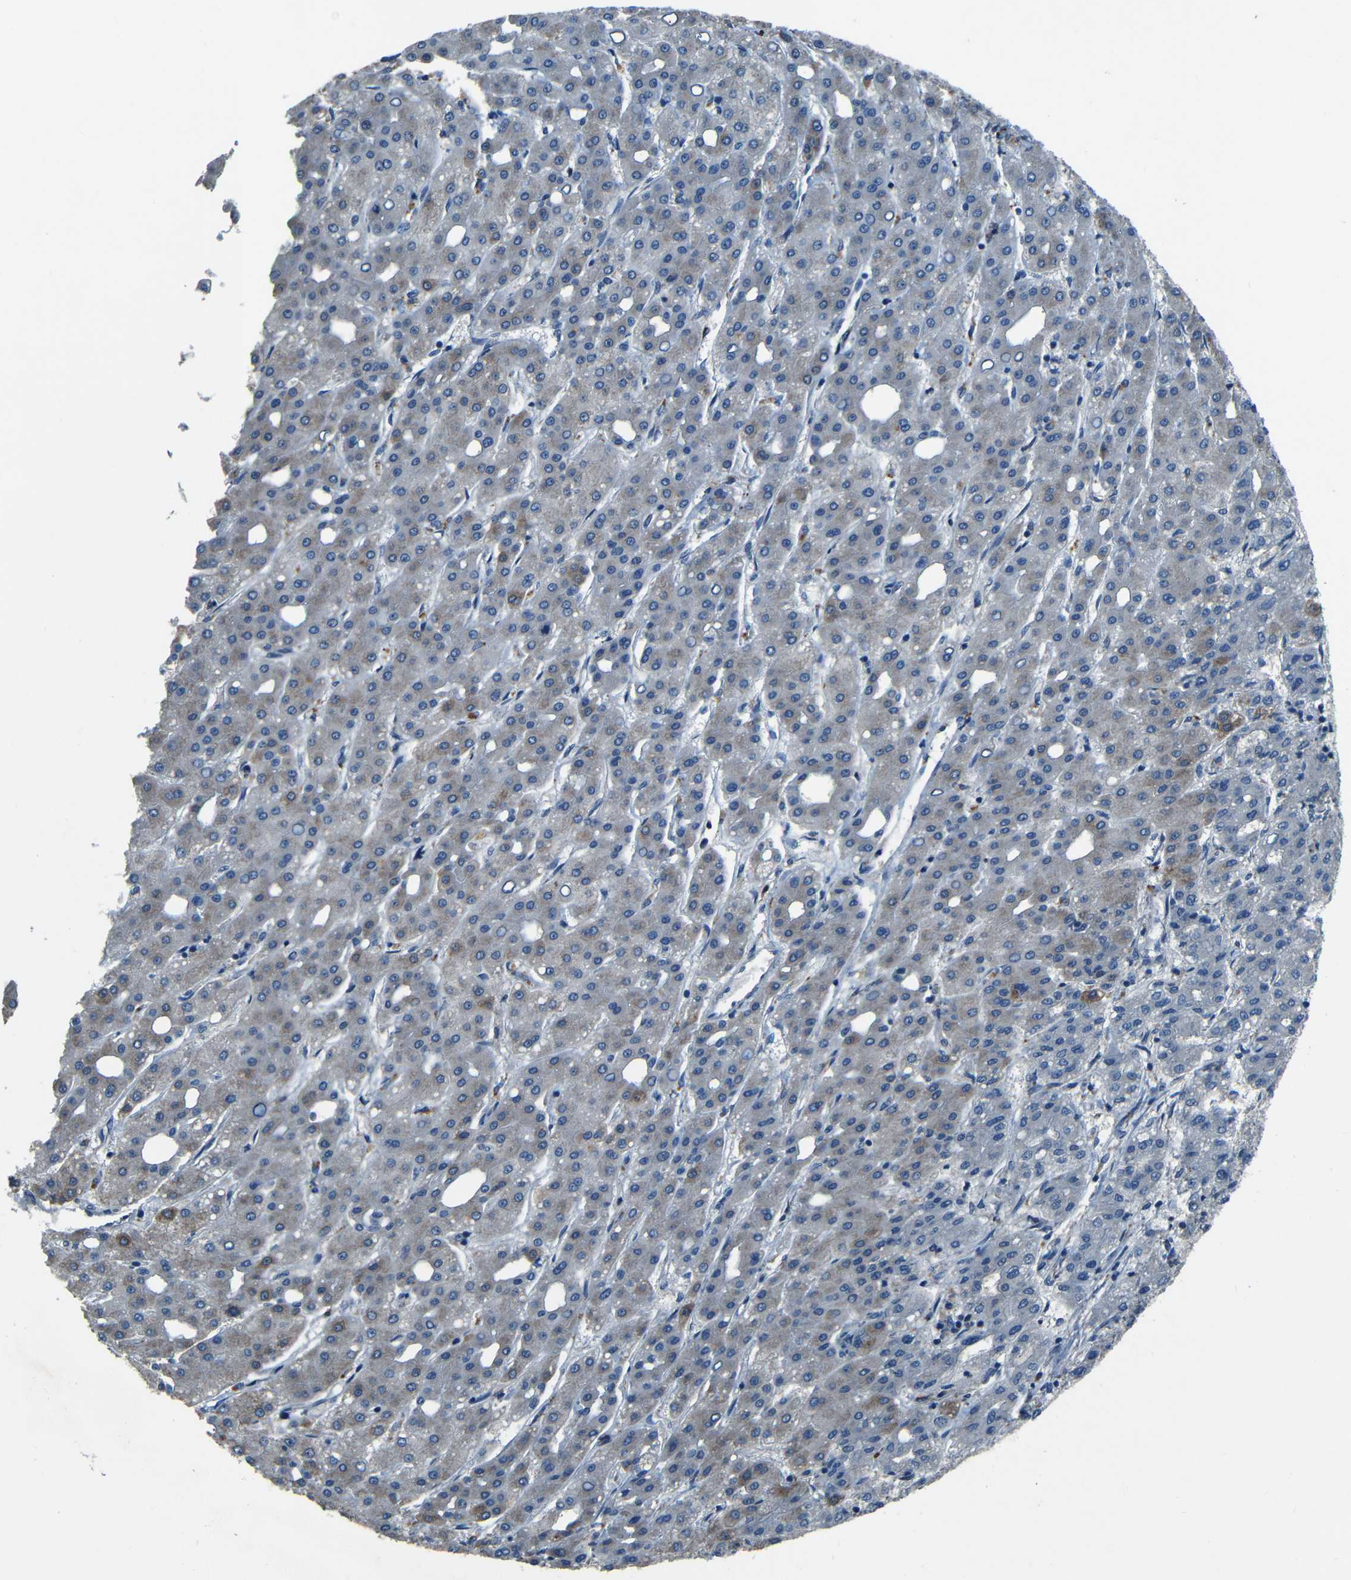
{"staining": {"intensity": "negative", "quantity": "none", "location": "none"}, "tissue": "liver cancer", "cell_type": "Tumor cells", "image_type": "cancer", "snomed": [{"axis": "morphology", "description": "Carcinoma, Hepatocellular, NOS"}, {"axis": "topography", "description": "Liver"}], "caption": "The immunohistochemistry photomicrograph has no significant positivity in tumor cells of liver hepatocellular carcinoma tissue. (IHC, brightfield microscopy, high magnification).", "gene": "SLA", "patient": {"sex": "male", "age": 65}}